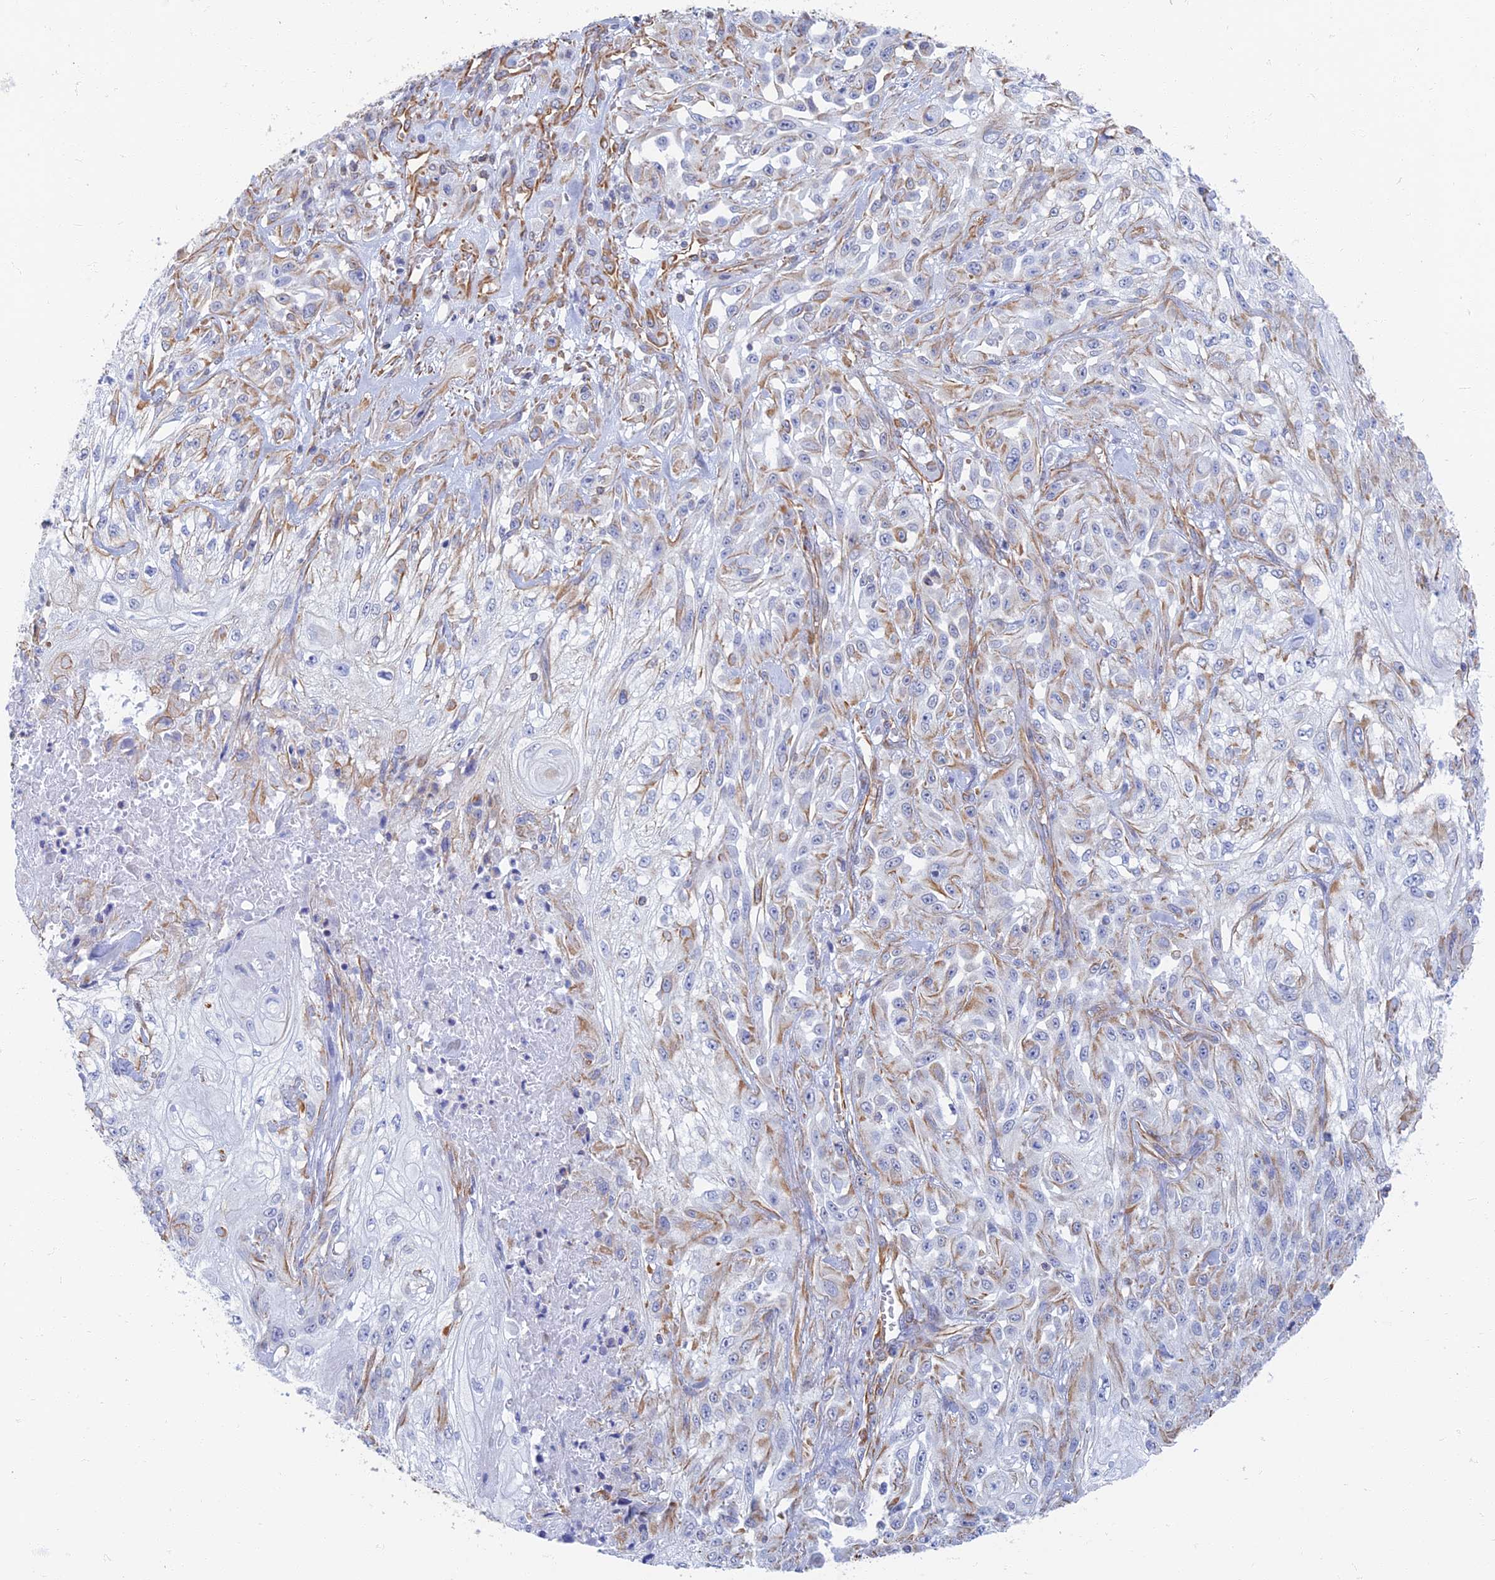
{"staining": {"intensity": "negative", "quantity": "none", "location": "none"}, "tissue": "skin cancer", "cell_type": "Tumor cells", "image_type": "cancer", "snomed": [{"axis": "morphology", "description": "Squamous cell carcinoma, NOS"}, {"axis": "morphology", "description": "Squamous cell carcinoma, metastatic, NOS"}, {"axis": "topography", "description": "Skin"}, {"axis": "topography", "description": "Lymph node"}], "caption": "Immunohistochemical staining of skin squamous cell carcinoma demonstrates no significant expression in tumor cells.", "gene": "RMC1", "patient": {"sex": "male", "age": 75}}